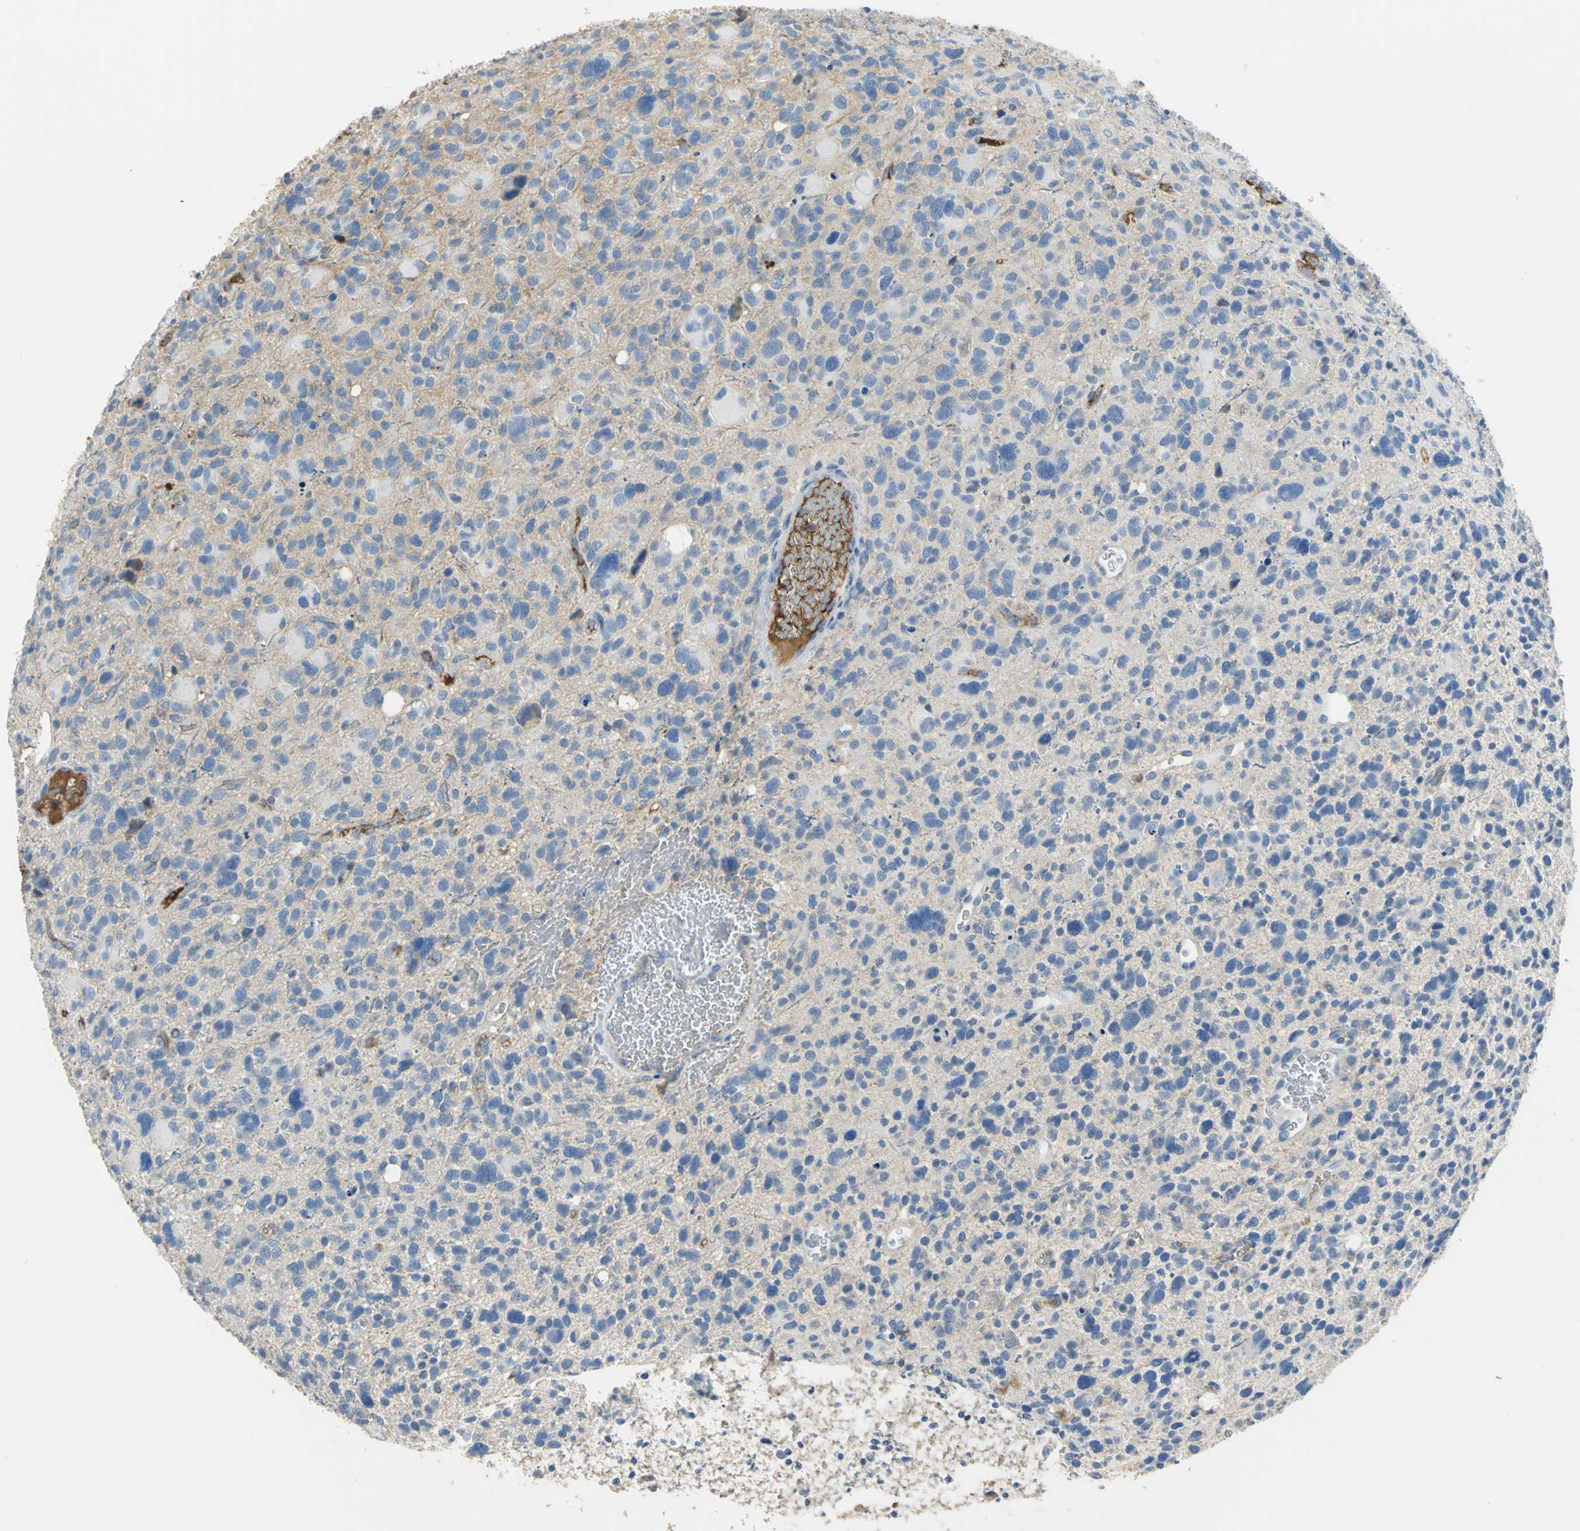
{"staining": {"intensity": "negative", "quantity": "none", "location": "none"}, "tissue": "glioma", "cell_type": "Tumor cells", "image_type": "cancer", "snomed": [{"axis": "morphology", "description": "Glioma, malignant, High grade"}, {"axis": "topography", "description": "Brain"}], "caption": "A photomicrograph of glioma stained for a protein exhibits no brown staining in tumor cells. Nuclei are stained in blue.", "gene": "GYG2", "patient": {"sex": "male", "age": 48}}